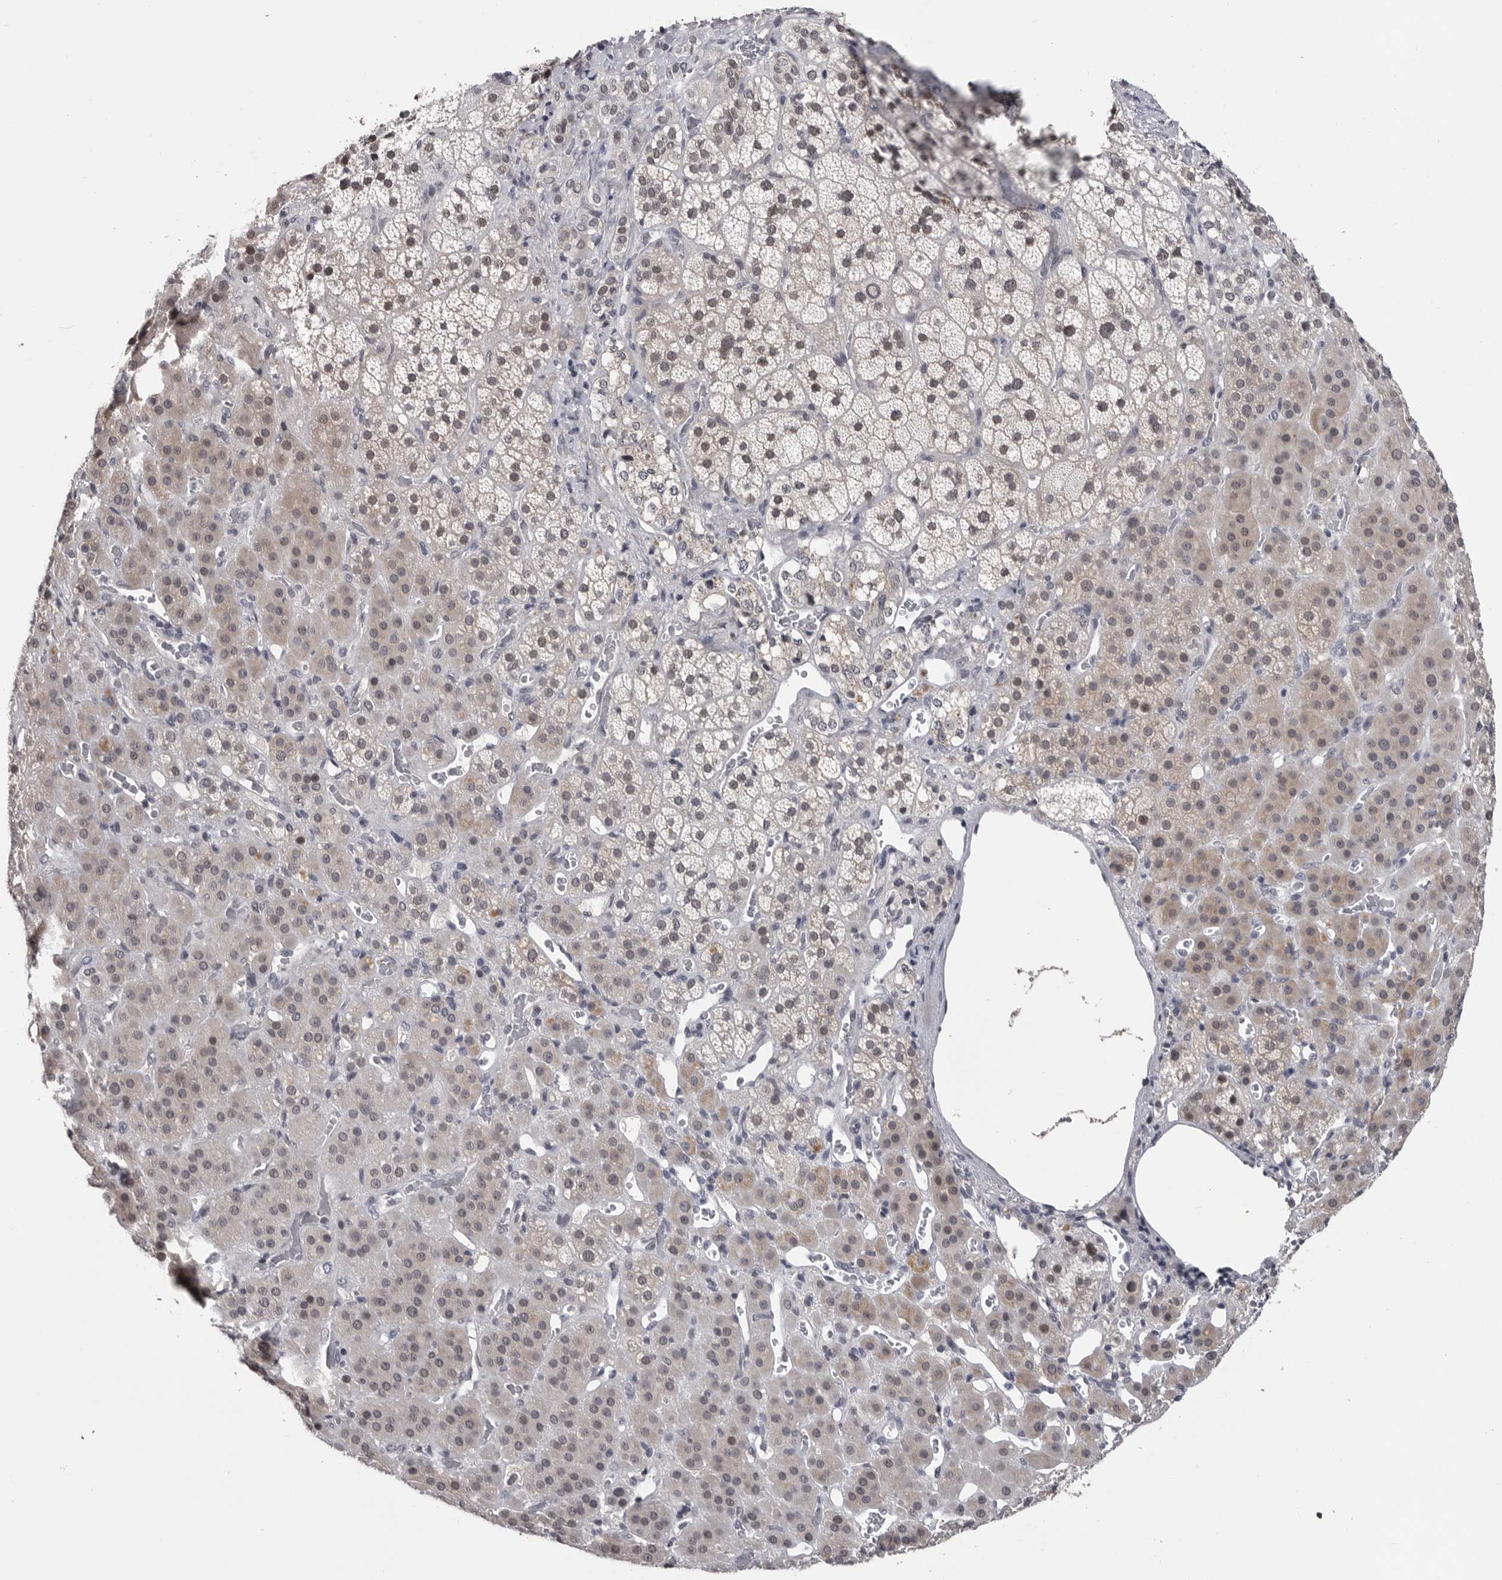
{"staining": {"intensity": "weak", "quantity": ">75%", "location": "nuclear"}, "tissue": "adrenal gland", "cell_type": "Glandular cells", "image_type": "normal", "snomed": [{"axis": "morphology", "description": "Normal tissue, NOS"}, {"axis": "topography", "description": "Adrenal gland"}], "caption": "Glandular cells show low levels of weak nuclear expression in approximately >75% of cells in unremarkable human adrenal gland.", "gene": "DLG2", "patient": {"sex": "male", "age": 57}}